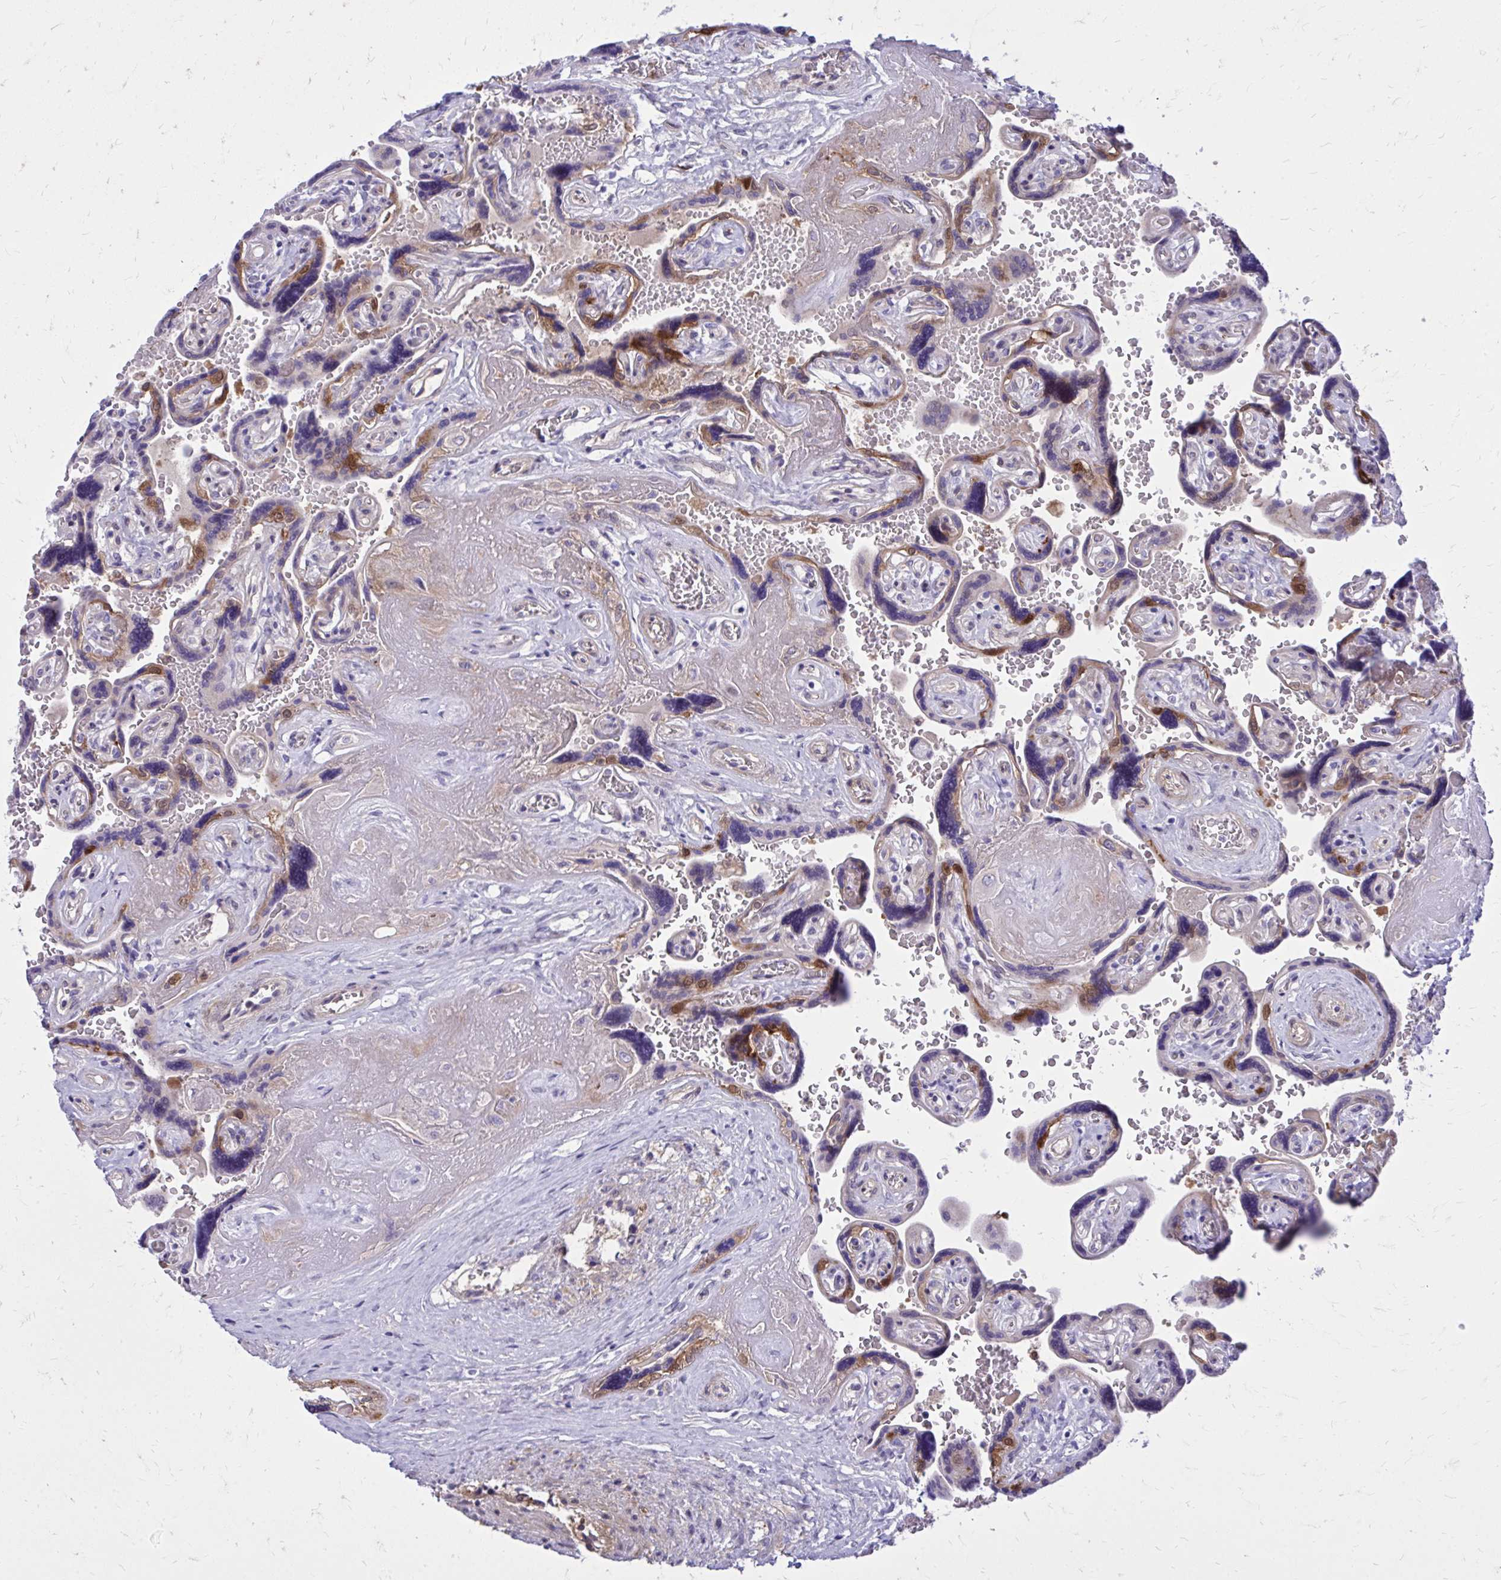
{"staining": {"intensity": "negative", "quantity": "none", "location": "none"}, "tissue": "placenta", "cell_type": "Decidual cells", "image_type": "normal", "snomed": [{"axis": "morphology", "description": "Normal tissue, NOS"}, {"axis": "topography", "description": "Placenta"}], "caption": "A histopathology image of placenta stained for a protein demonstrates no brown staining in decidual cells. (DAB (3,3'-diaminobenzidine) immunohistochemistry (IHC) visualized using brightfield microscopy, high magnification).", "gene": "ADAMTSL1", "patient": {"sex": "female", "age": 32}}